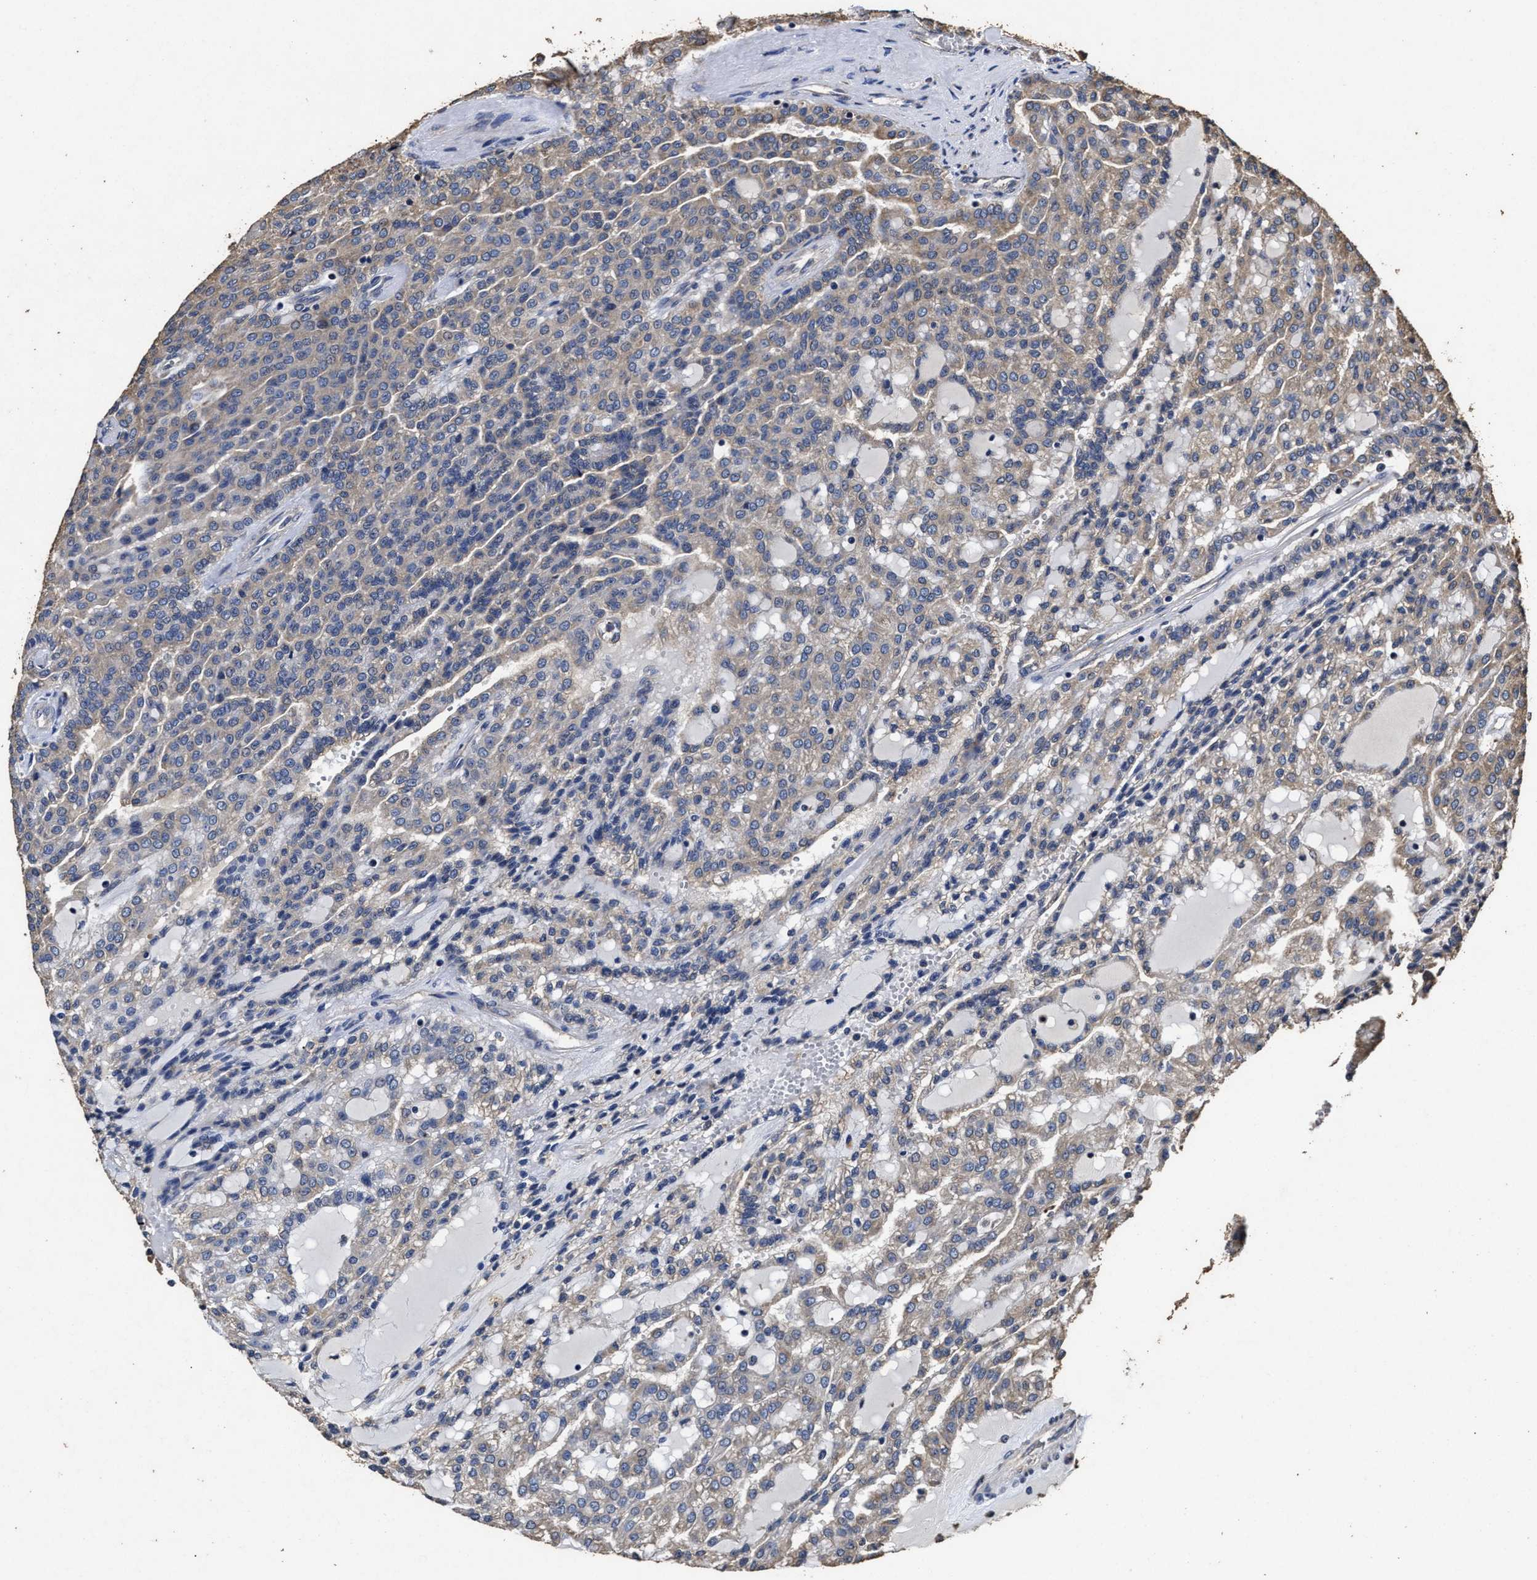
{"staining": {"intensity": "weak", "quantity": "25%-75%", "location": "cytoplasmic/membranous"}, "tissue": "renal cancer", "cell_type": "Tumor cells", "image_type": "cancer", "snomed": [{"axis": "morphology", "description": "Adenocarcinoma, NOS"}, {"axis": "topography", "description": "Kidney"}], "caption": "Immunohistochemical staining of renal adenocarcinoma demonstrates weak cytoplasmic/membranous protein staining in about 25%-75% of tumor cells. (DAB (3,3'-diaminobenzidine) IHC, brown staining for protein, blue staining for nuclei).", "gene": "PPM1K", "patient": {"sex": "male", "age": 63}}